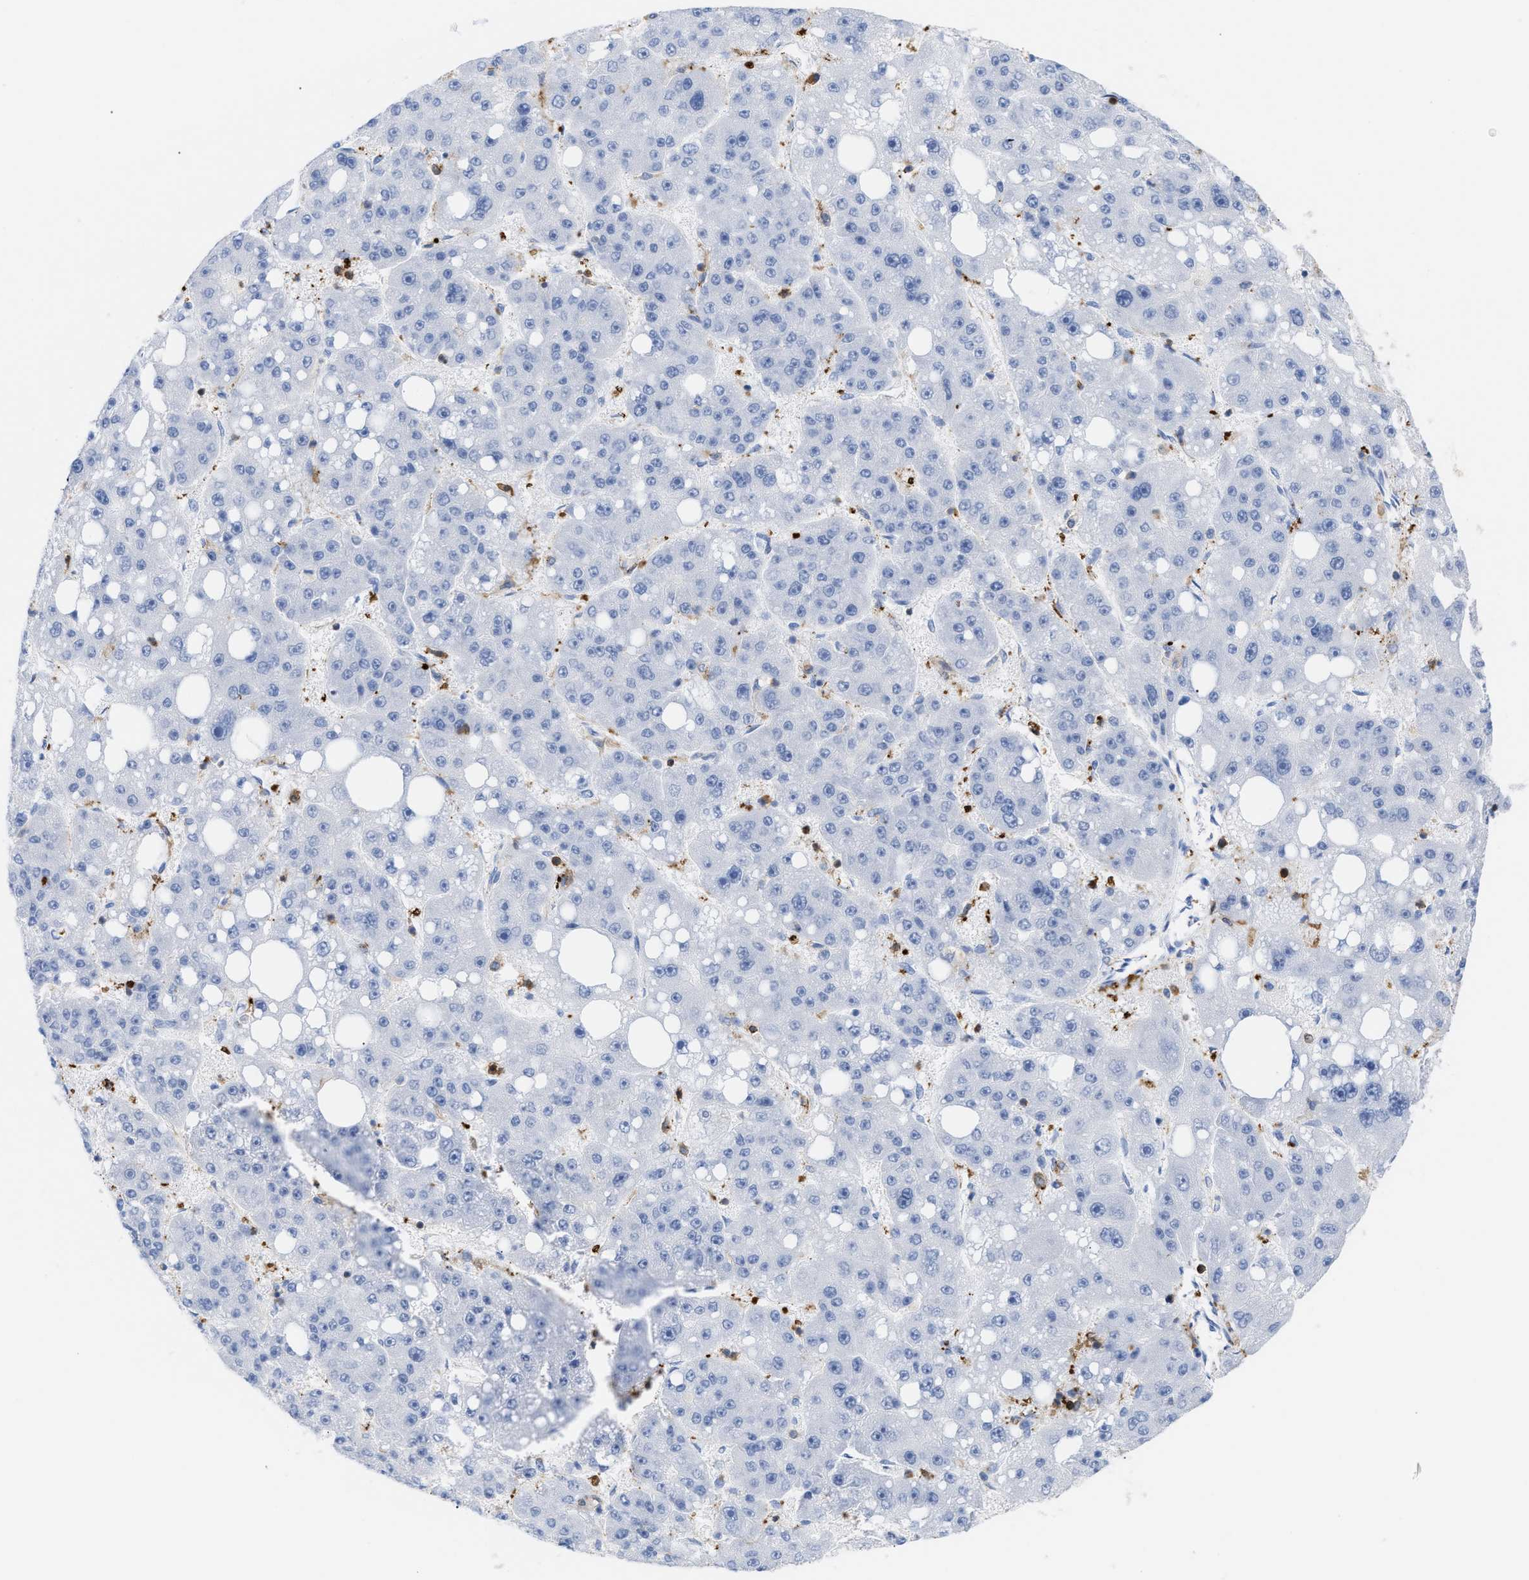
{"staining": {"intensity": "negative", "quantity": "none", "location": "none"}, "tissue": "liver cancer", "cell_type": "Tumor cells", "image_type": "cancer", "snomed": [{"axis": "morphology", "description": "Carcinoma, Hepatocellular, NOS"}, {"axis": "topography", "description": "Liver"}], "caption": "Liver cancer (hepatocellular carcinoma) was stained to show a protein in brown. There is no significant staining in tumor cells. (DAB (3,3'-diaminobenzidine) immunohistochemistry, high magnification).", "gene": "LCP1", "patient": {"sex": "female", "age": 61}}